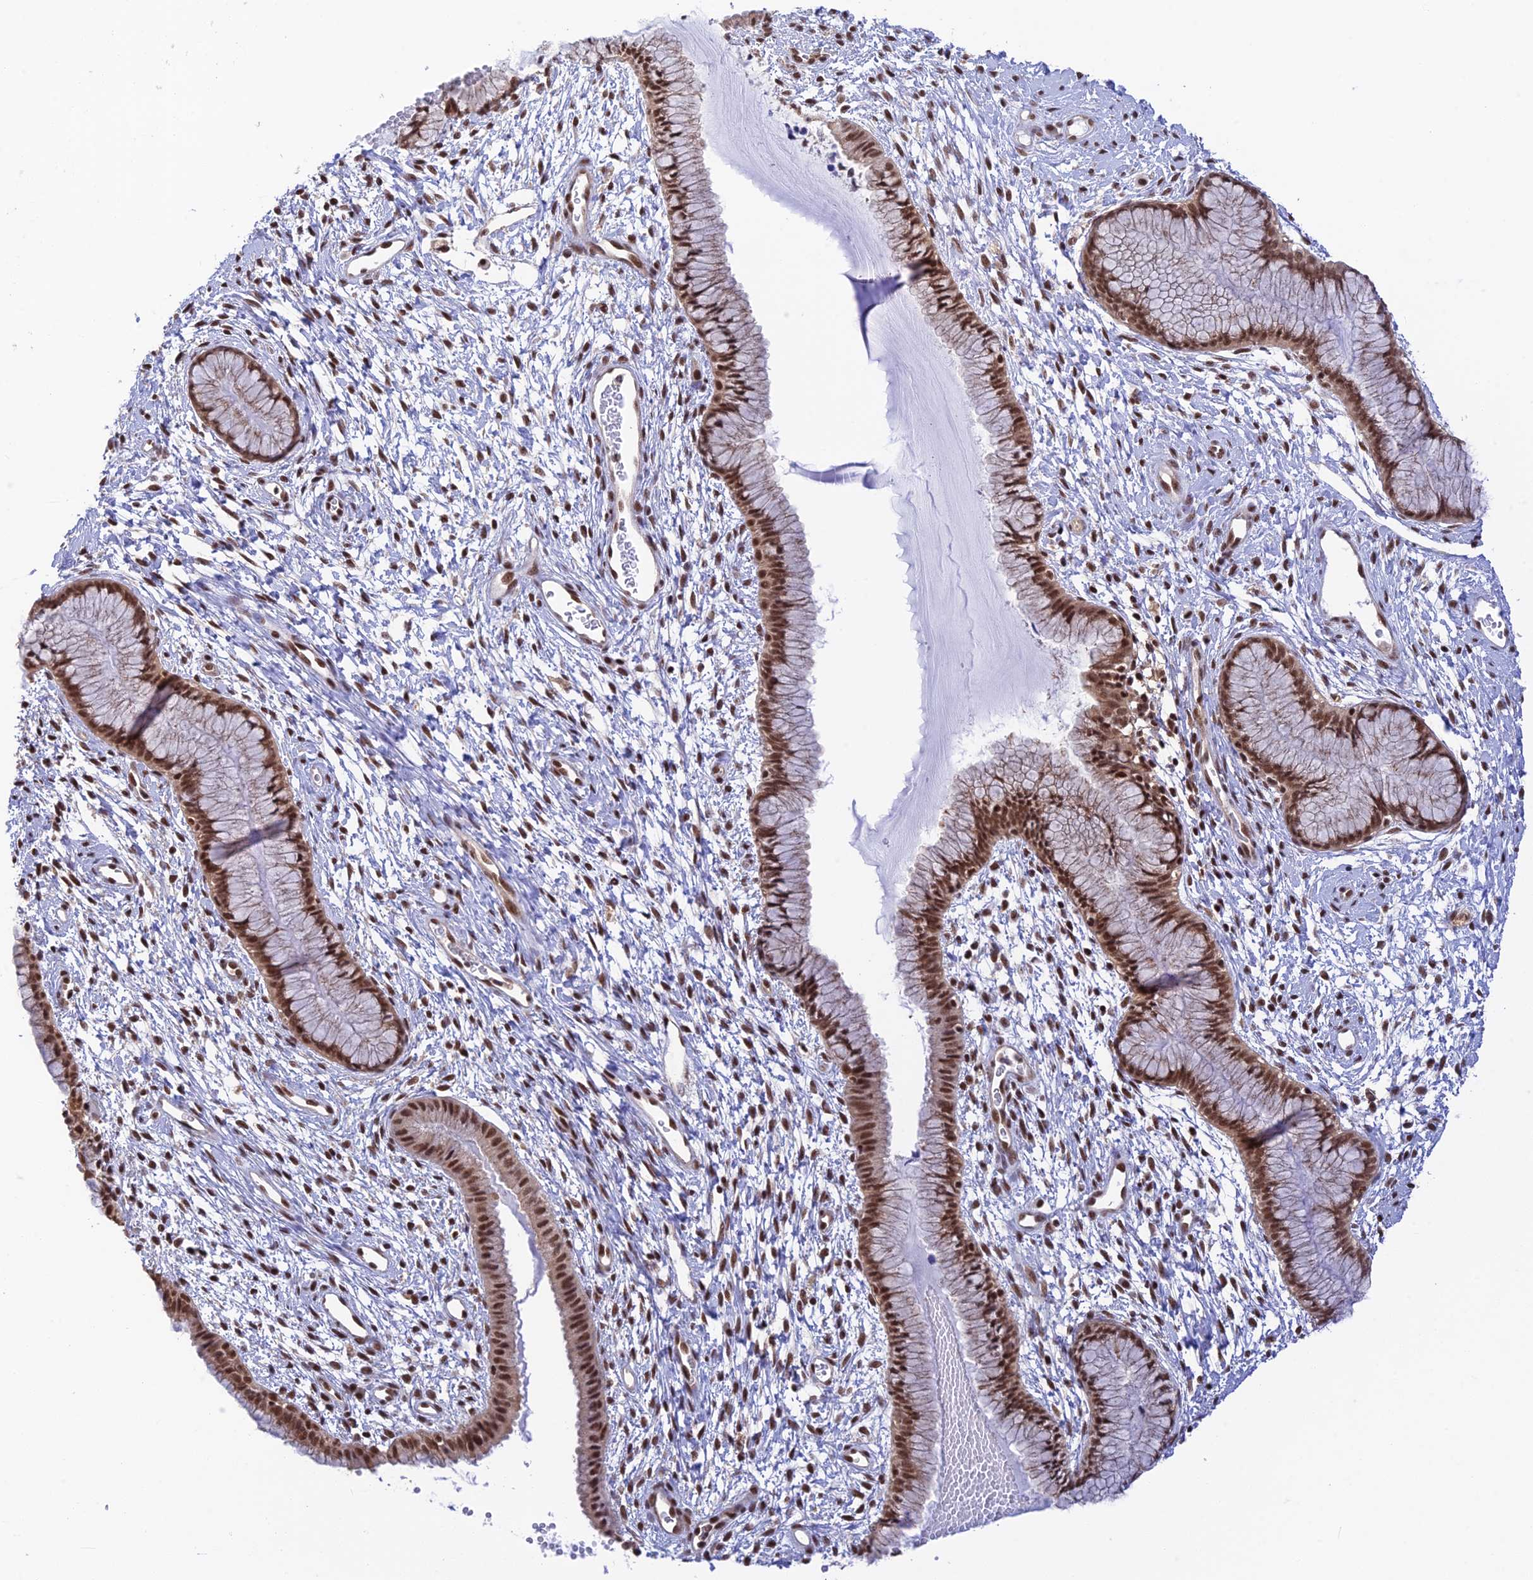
{"staining": {"intensity": "strong", "quantity": ">75%", "location": "nuclear"}, "tissue": "cervix", "cell_type": "Glandular cells", "image_type": "normal", "snomed": [{"axis": "morphology", "description": "Normal tissue, NOS"}, {"axis": "topography", "description": "Cervix"}], "caption": "A high-resolution micrograph shows immunohistochemistry (IHC) staining of benign cervix, which exhibits strong nuclear staining in approximately >75% of glandular cells.", "gene": "THAP11", "patient": {"sex": "female", "age": 42}}